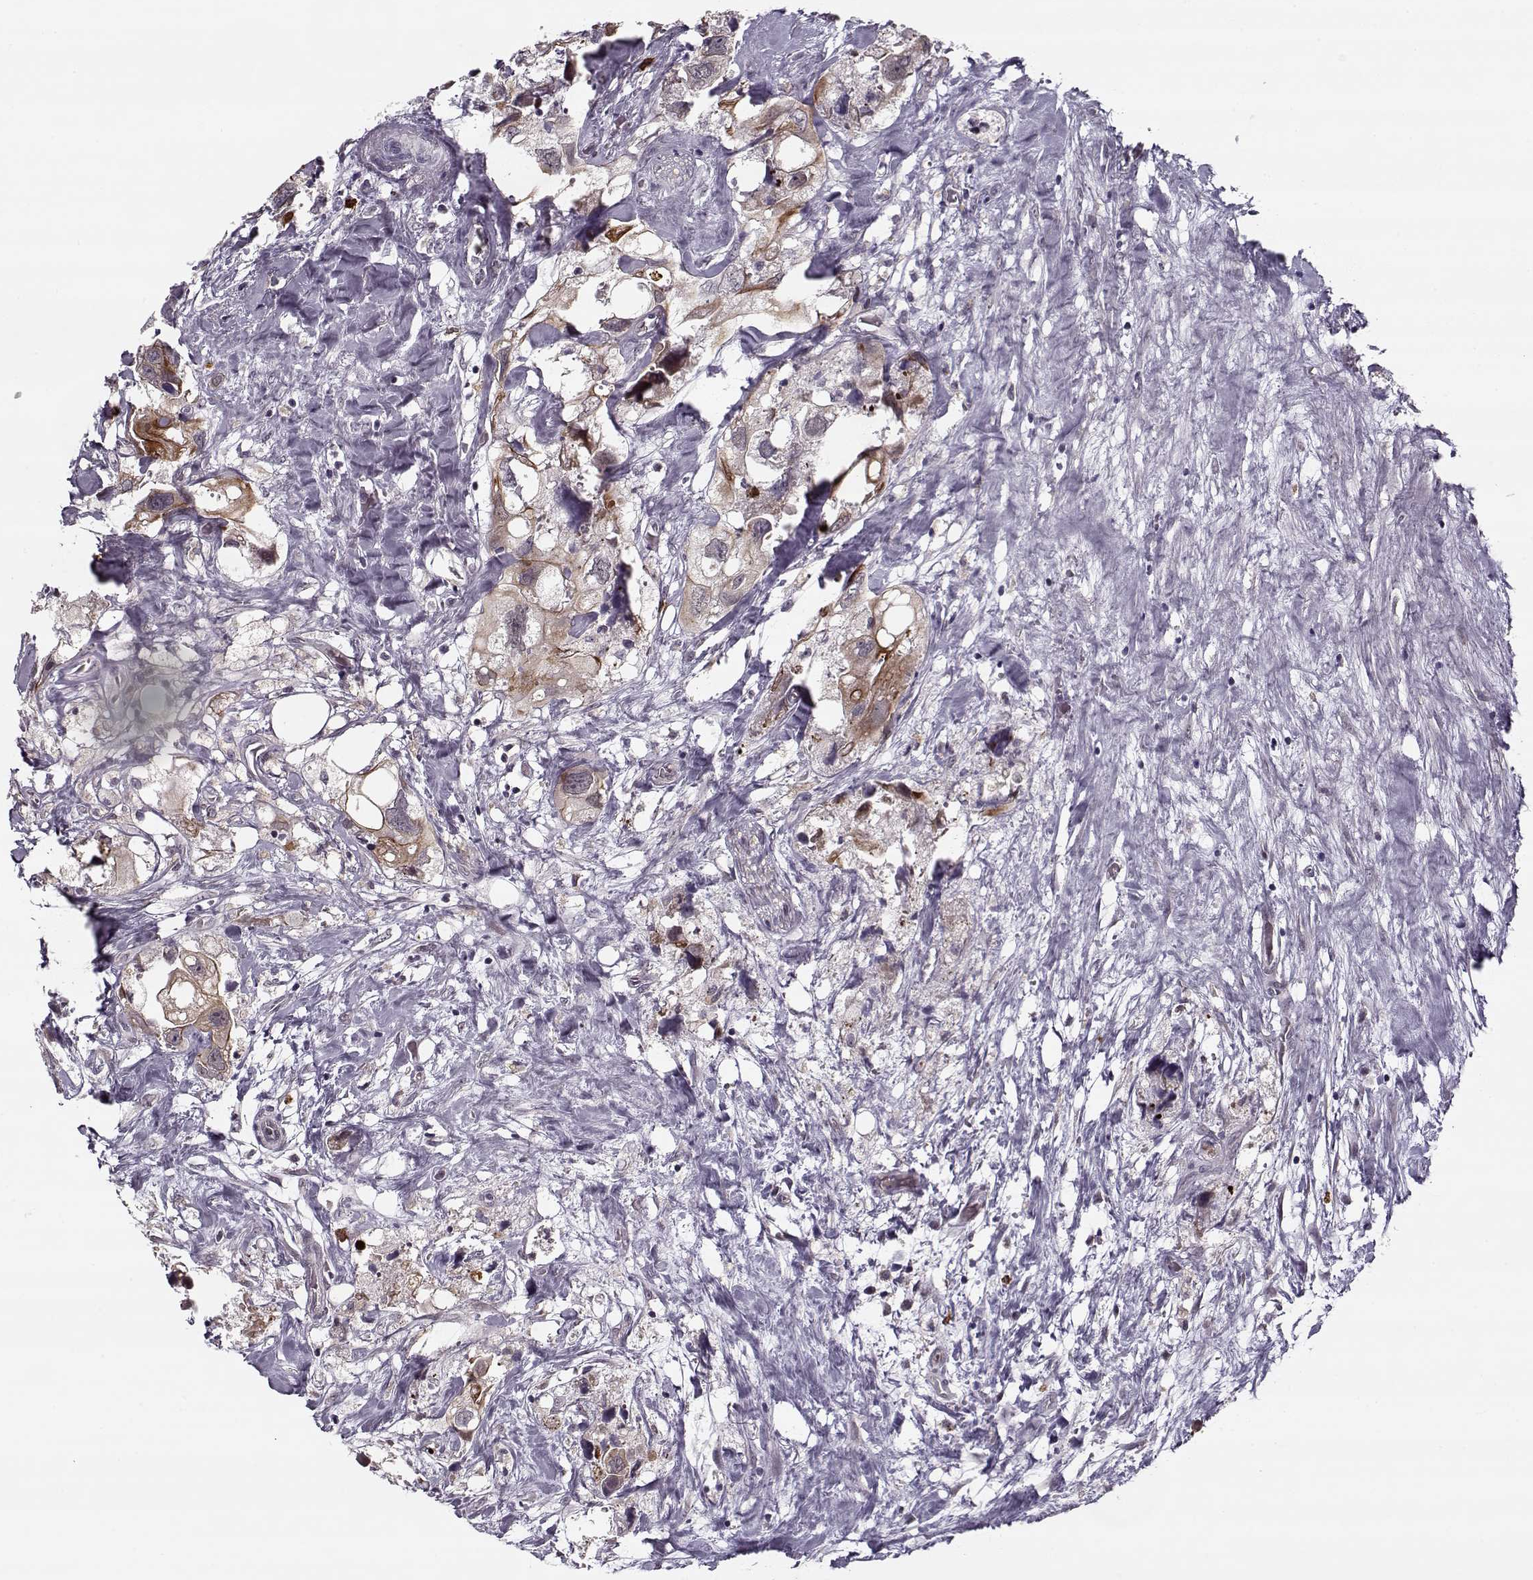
{"staining": {"intensity": "strong", "quantity": "<25%", "location": "cytoplasmic/membranous"}, "tissue": "urothelial cancer", "cell_type": "Tumor cells", "image_type": "cancer", "snomed": [{"axis": "morphology", "description": "Urothelial carcinoma, High grade"}, {"axis": "topography", "description": "Urinary bladder"}], "caption": "A medium amount of strong cytoplasmic/membranous staining is seen in approximately <25% of tumor cells in urothelial cancer tissue.", "gene": "DENND4B", "patient": {"sex": "male", "age": 59}}